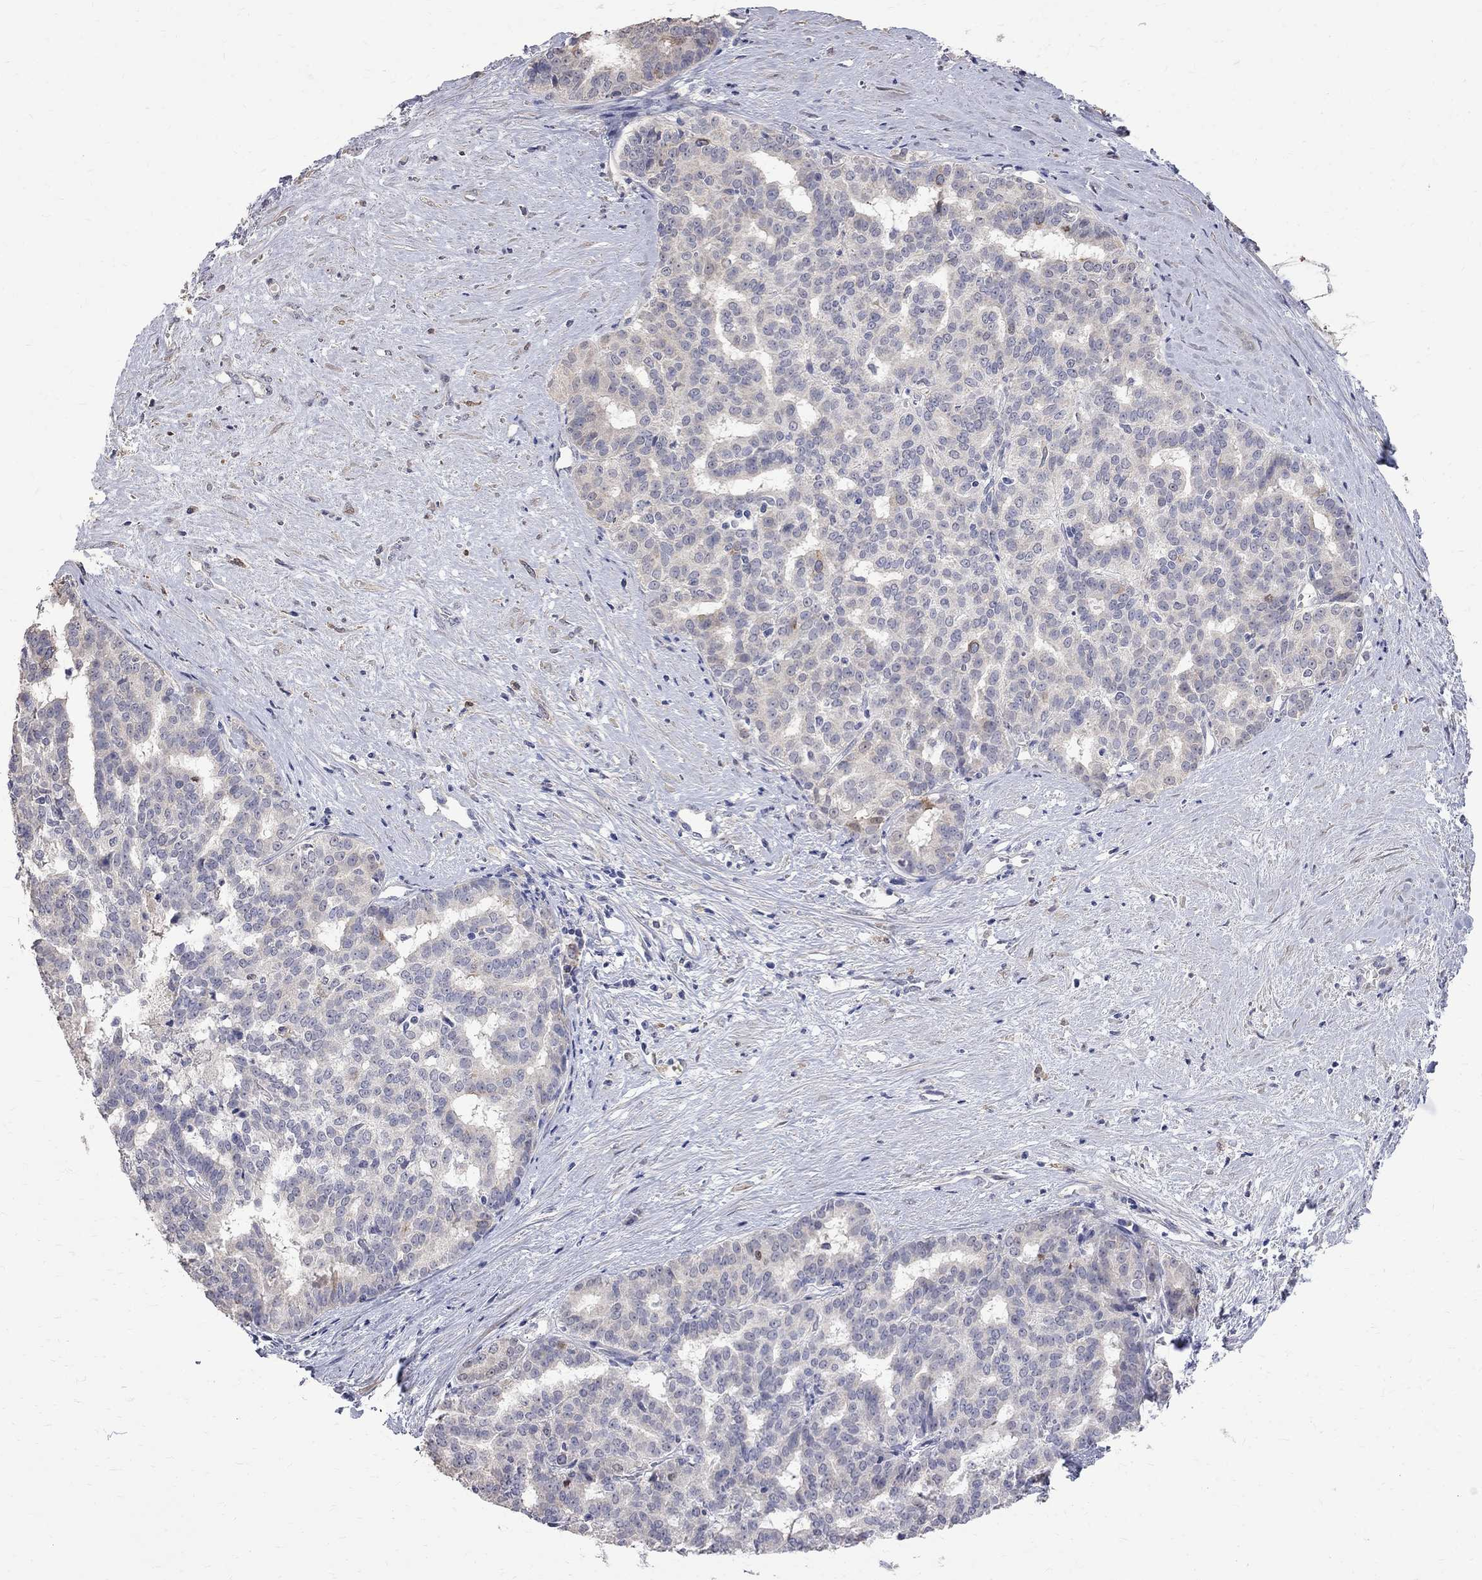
{"staining": {"intensity": "negative", "quantity": "none", "location": "none"}, "tissue": "liver cancer", "cell_type": "Tumor cells", "image_type": "cancer", "snomed": [{"axis": "morphology", "description": "Cholangiocarcinoma"}, {"axis": "topography", "description": "Liver"}], "caption": "There is no significant expression in tumor cells of liver cholangiocarcinoma.", "gene": "CKAP2", "patient": {"sex": "female", "age": 47}}